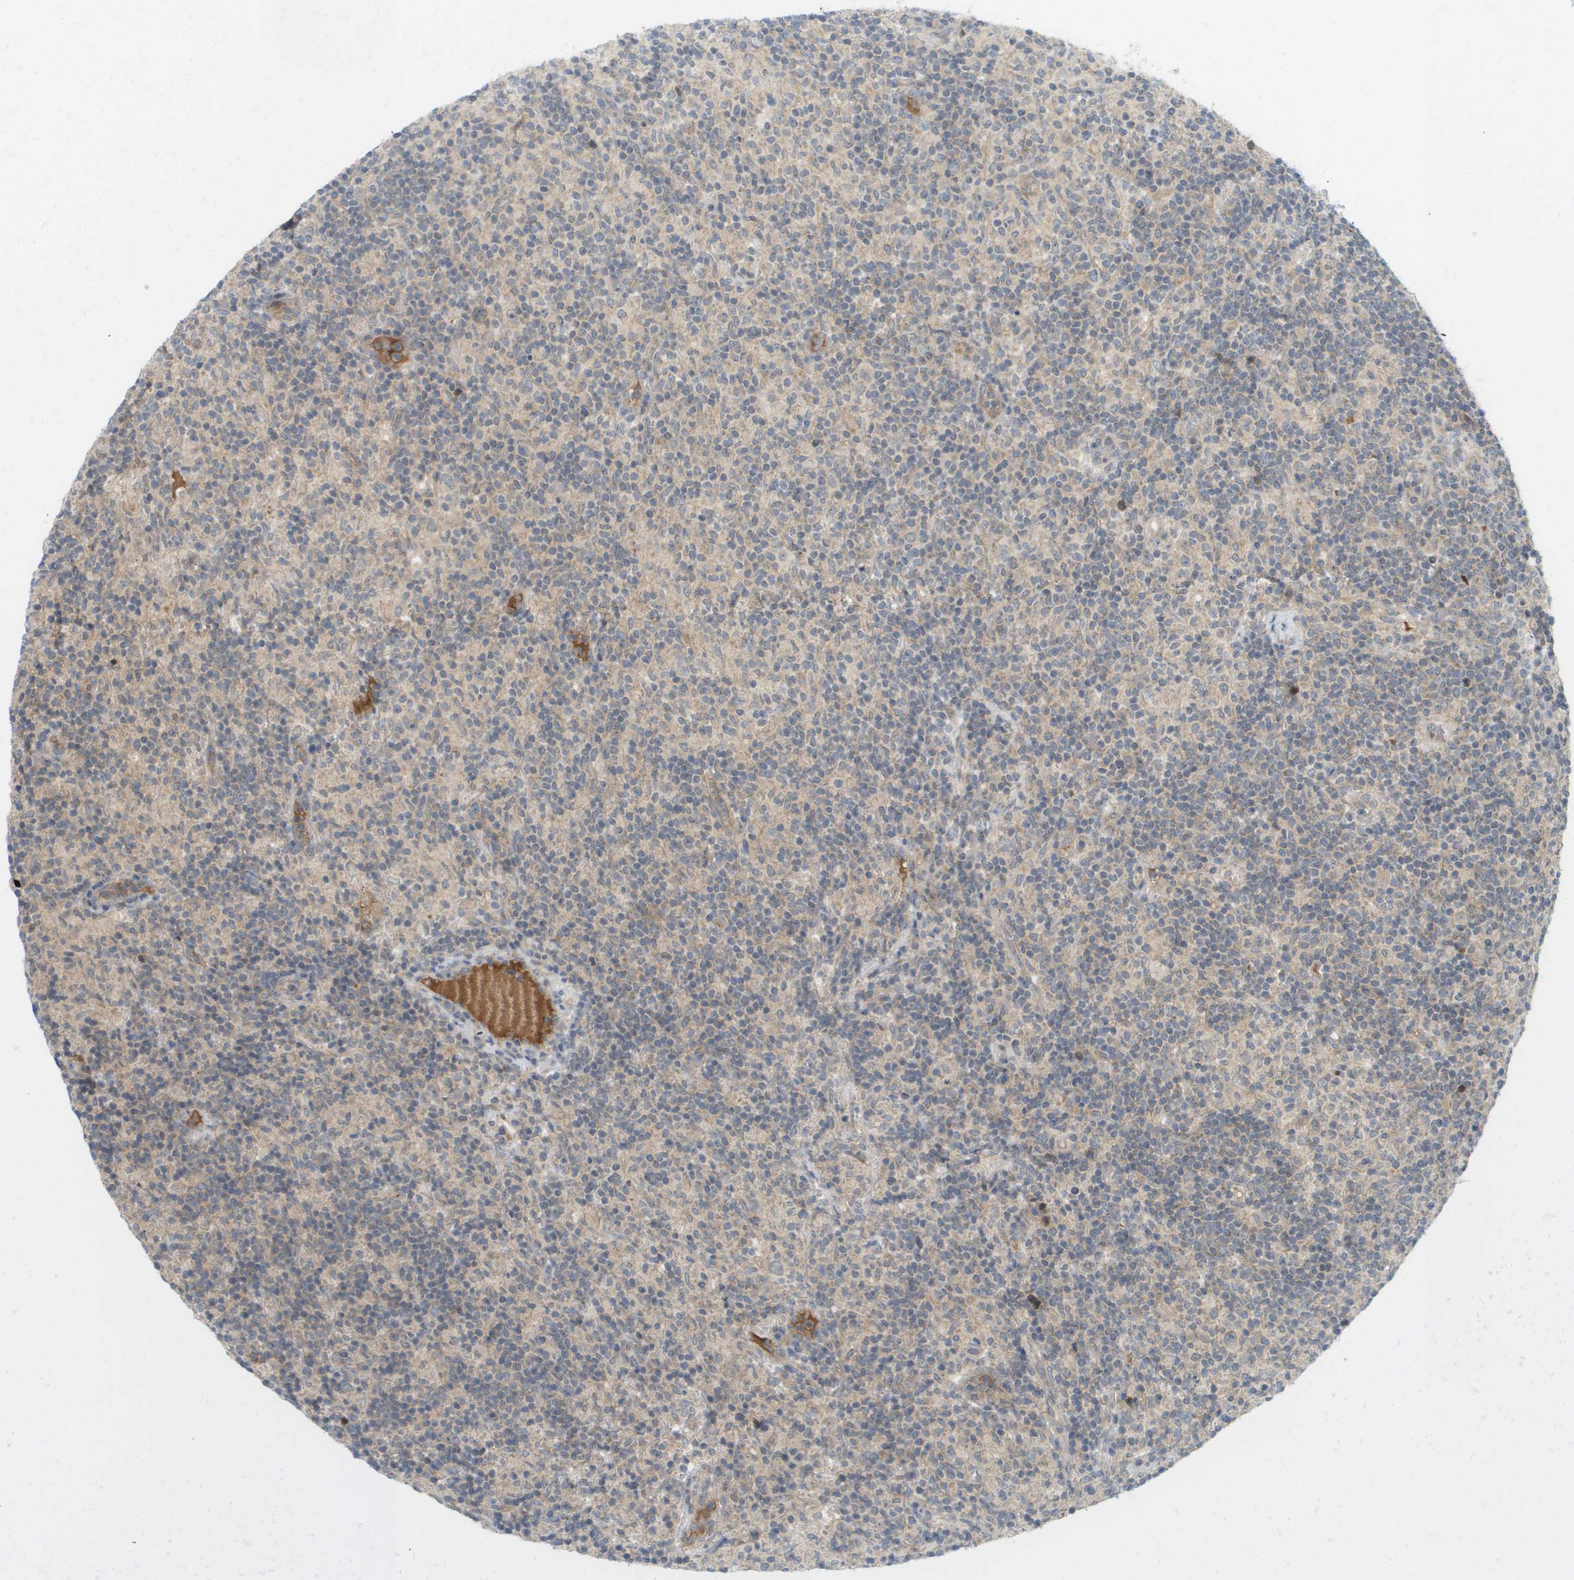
{"staining": {"intensity": "weak", "quantity": ">75%", "location": "cytoplasmic/membranous"}, "tissue": "lymphoma", "cell_type": "Tumor cells", "image_type": "cancer", "snomed": [{"axis": "morphology", "description": "Hodgkin's disease, NOS"}, {"axis": "topography", "description": "Lymph node"}], "caption": "Immunohistochemistry (DAB (3,3'-diaminobenzidine)) staining of human Hodgkin's disease exhibits weak cytoplasmic/membranous protein positivity in about >75% of tumor cells.", "gene": "PROC", "patient": {"sex": "male", "age": 70}}